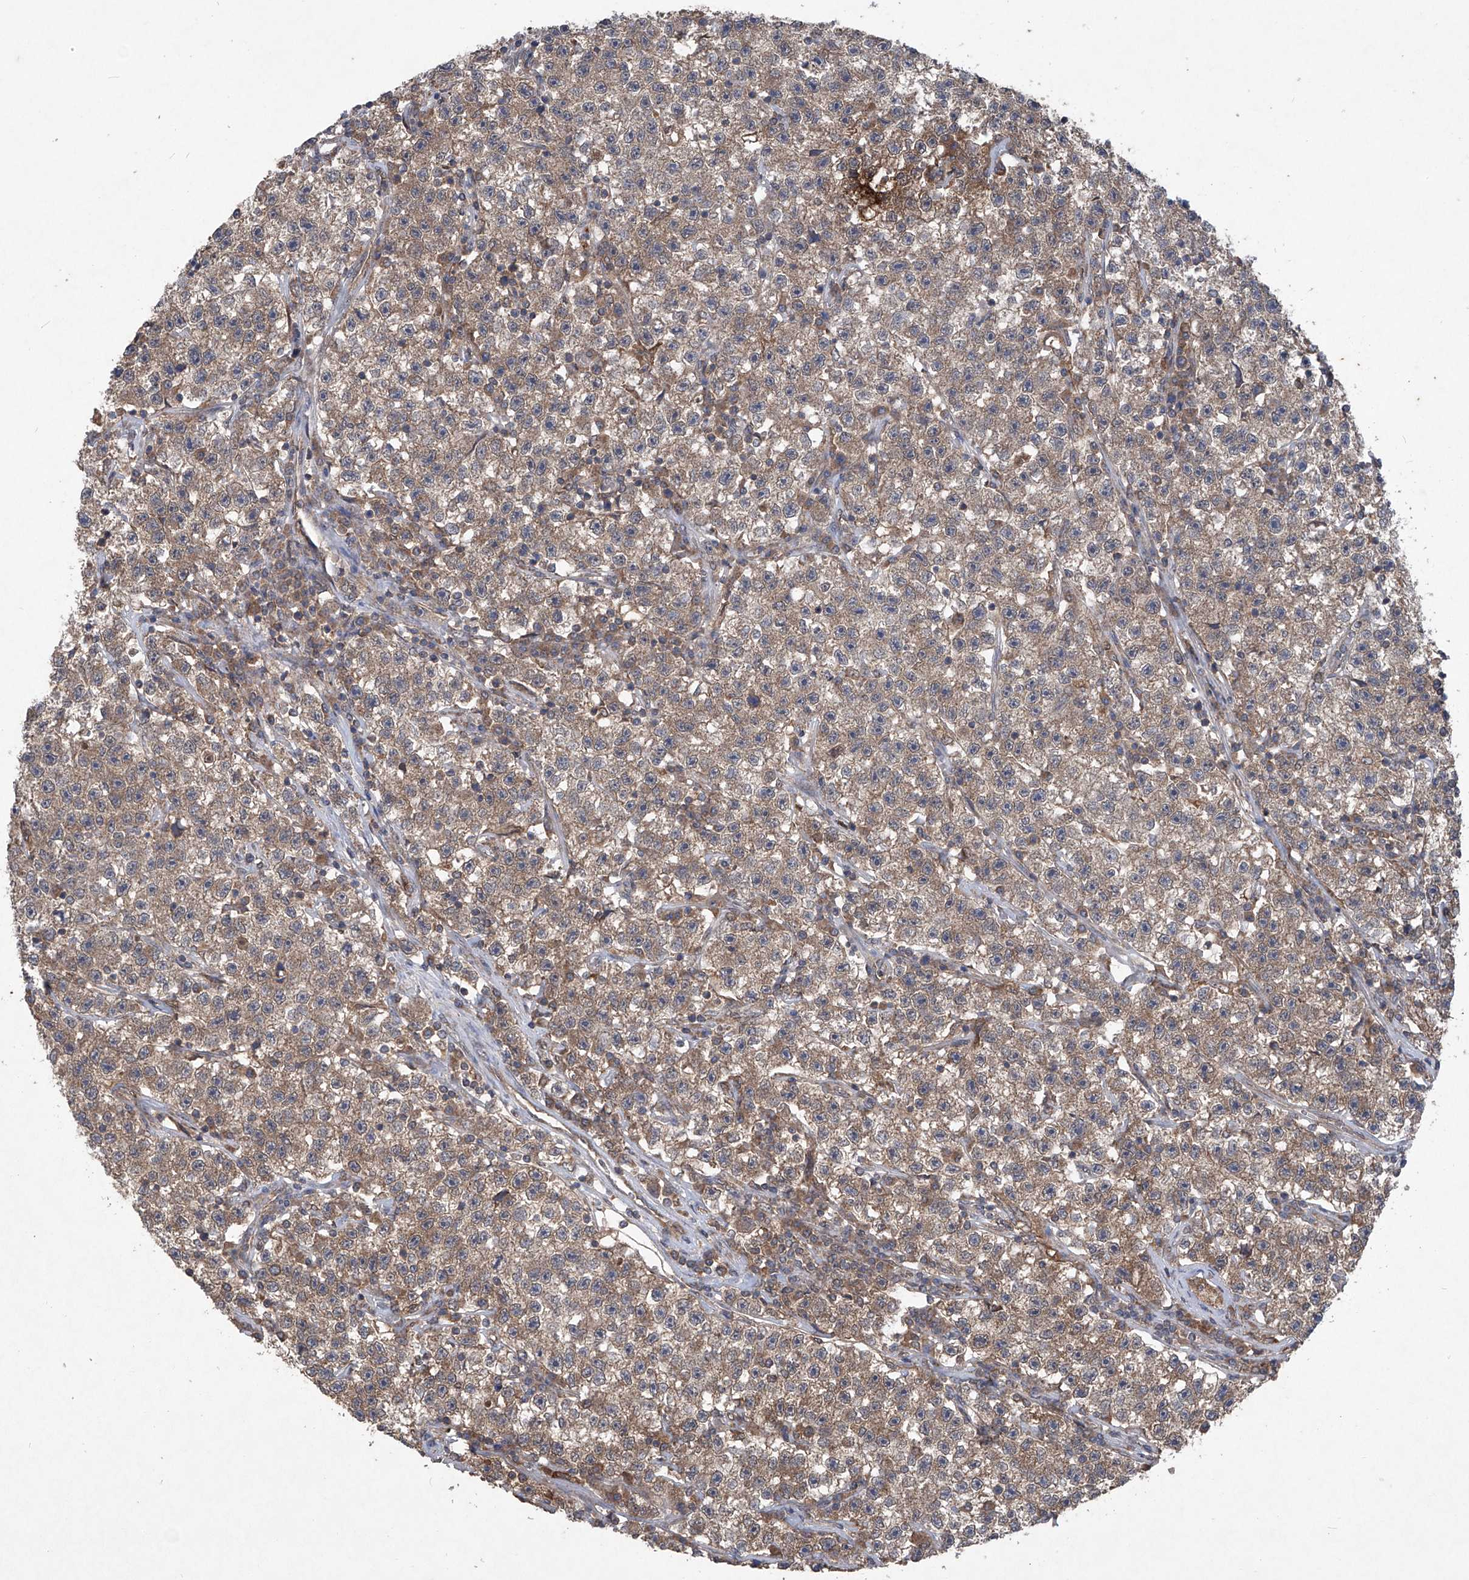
{"staining": {"intensity": "moderate", "quantity": ">75%", "location": "cytoplasmic/membranous"}, "tissue": "testis cancer", "cell_type": "Tumor cells", "image_type": "cancer", "snomed": [{"axis": "morphology", "description": "Seminoma, NOS"}, {"axis": "topography", "description": "Testis"}], "caption": "This histopathology image displays immunohistochemistry staining of human testis cancer (seminoma), with medium moderate cytoplasmic/membranous expression in about >75% of tumor cells.", "gene": "SUMF2", "patient": {"sex": "male", "age": 22}}